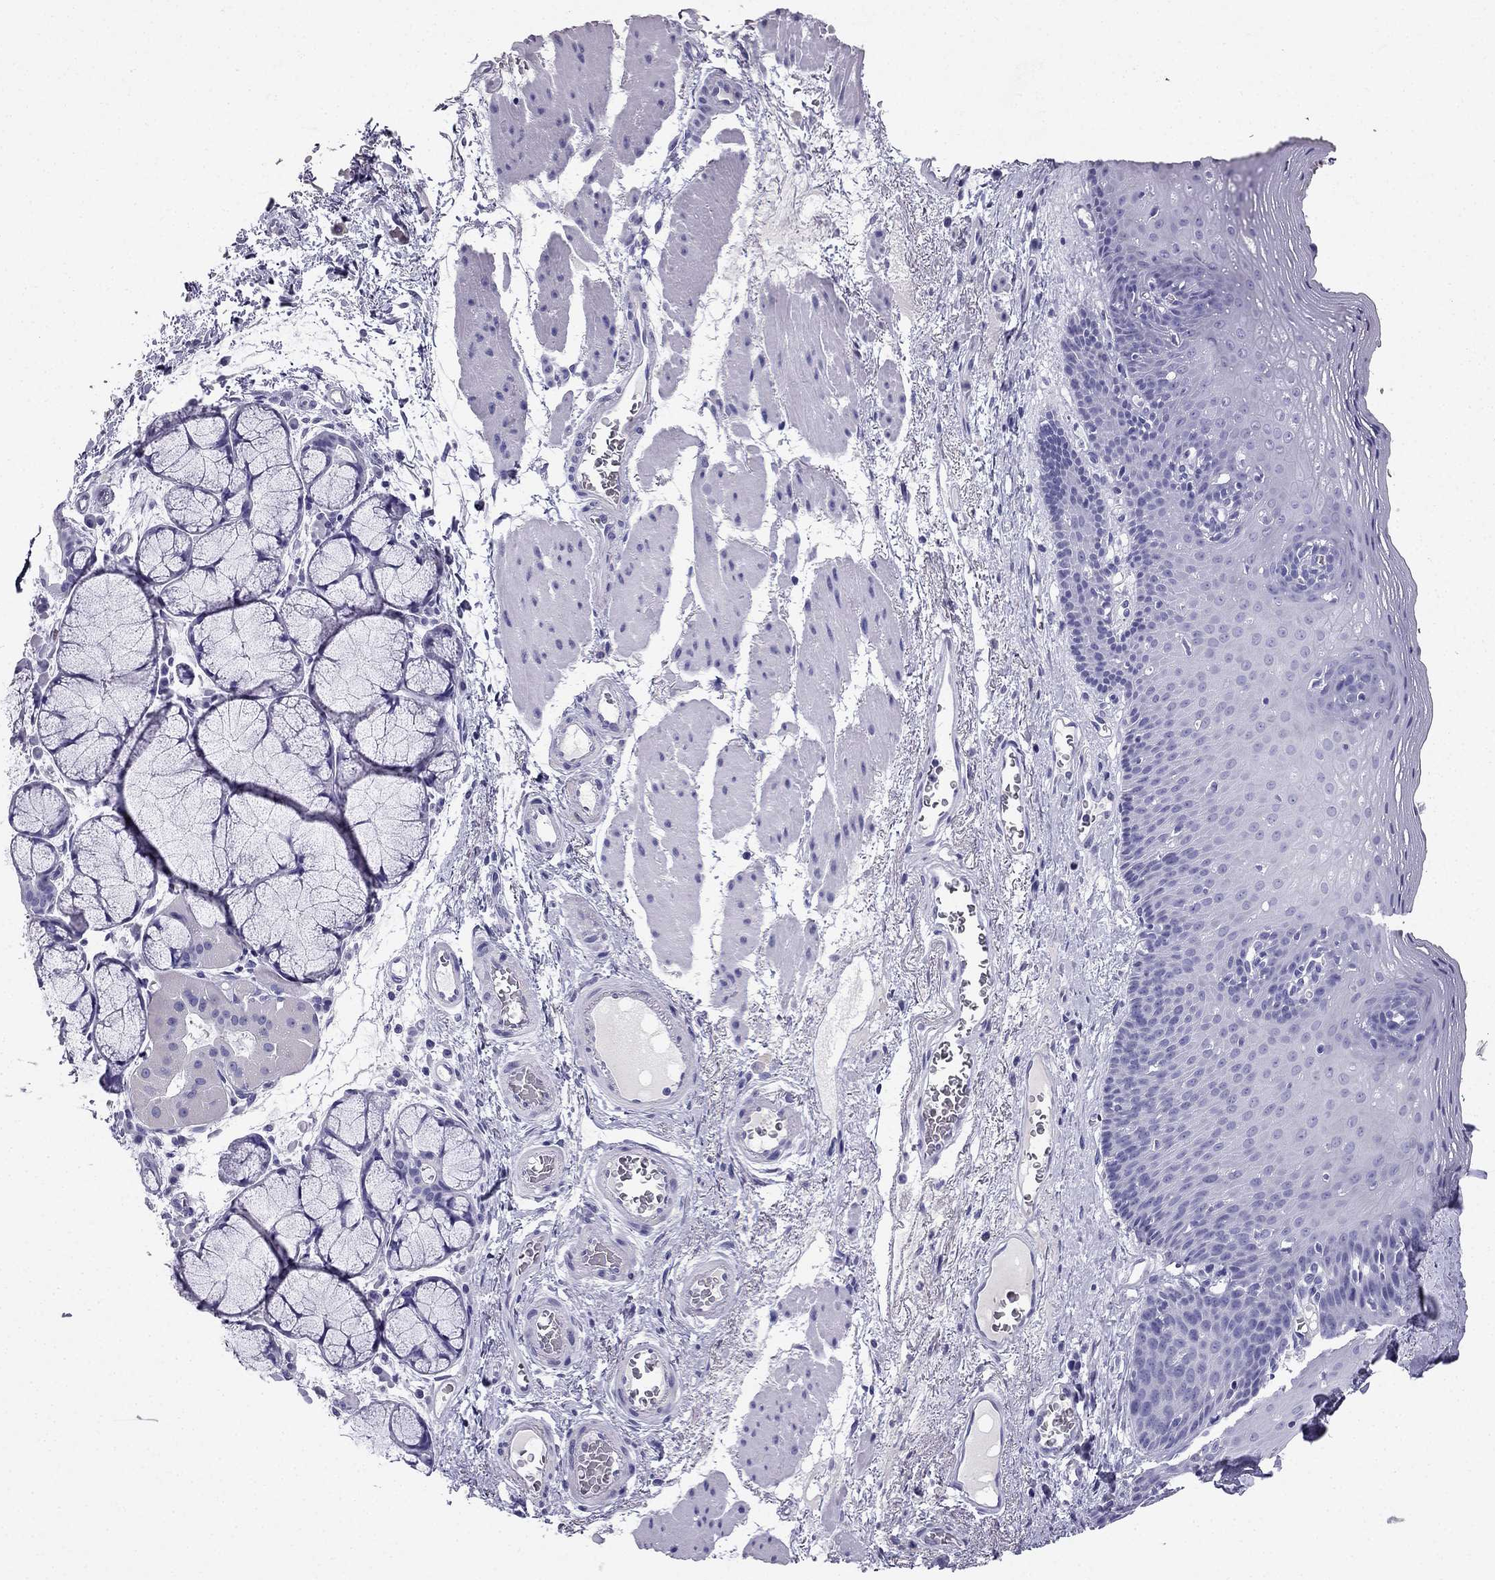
{"staining": {"intensity": "negative", "quantity": "none", "location": "none"}, "tissue": "esophagus", "cell_type": "Squamous epithelial cells", "image_type": "normal", "snomed": [{"axis": "morphology", "description": "Normal tissue, NOS"}, {"axis": "topography", "description": "Esophagus"}], "caption": "This is an IHC micrograph of normal human esophagus. There is no positivity in squamous epithelial cells.", "gene": "NPTX1", "patient": {"sex": "male", "age": 76}}